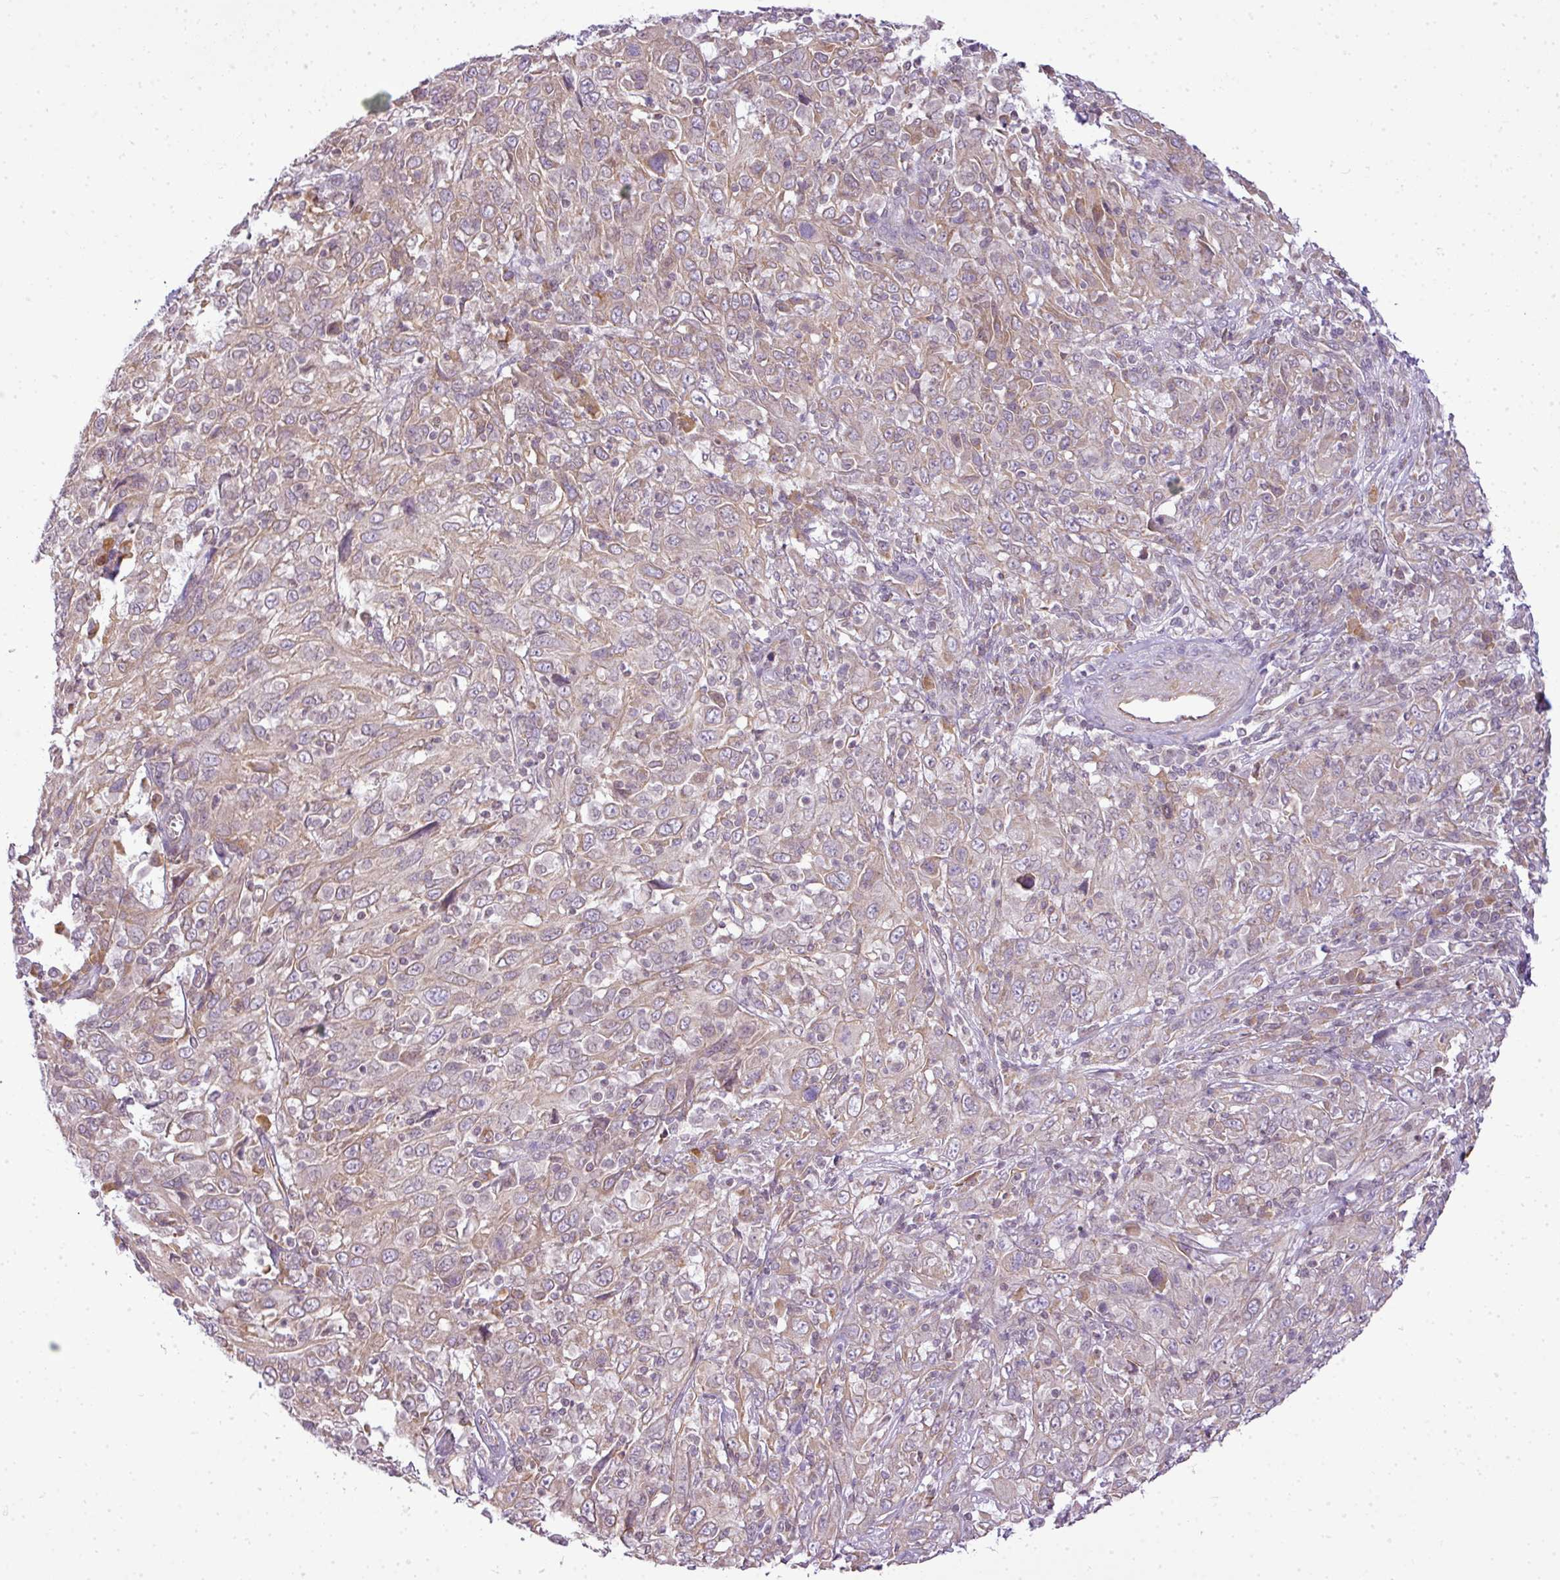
{"staining": {"intensity": "weak", "quantity": "25%-75%", "location": "cytoplasmic/membranous"}, "tissue": "cervical cancer", "cell_type": "Tumor cells", "image_type": "cancer", "snomed": [{"axis": "morphology", "description": "Squamous cell carcinoma, NOS"}, {"axis": "topography", "description": "Cervix"}], "caption": "Immunohistochemistry (IHC) of cervical cancer (squamous cell carcinoma) demonstrates low levels of weak cytoplasmic/membranous expression in approximately 25%-75% of tumor cells.", "gene": "COX18", "patient": {"sex": "female", "age": 46}}